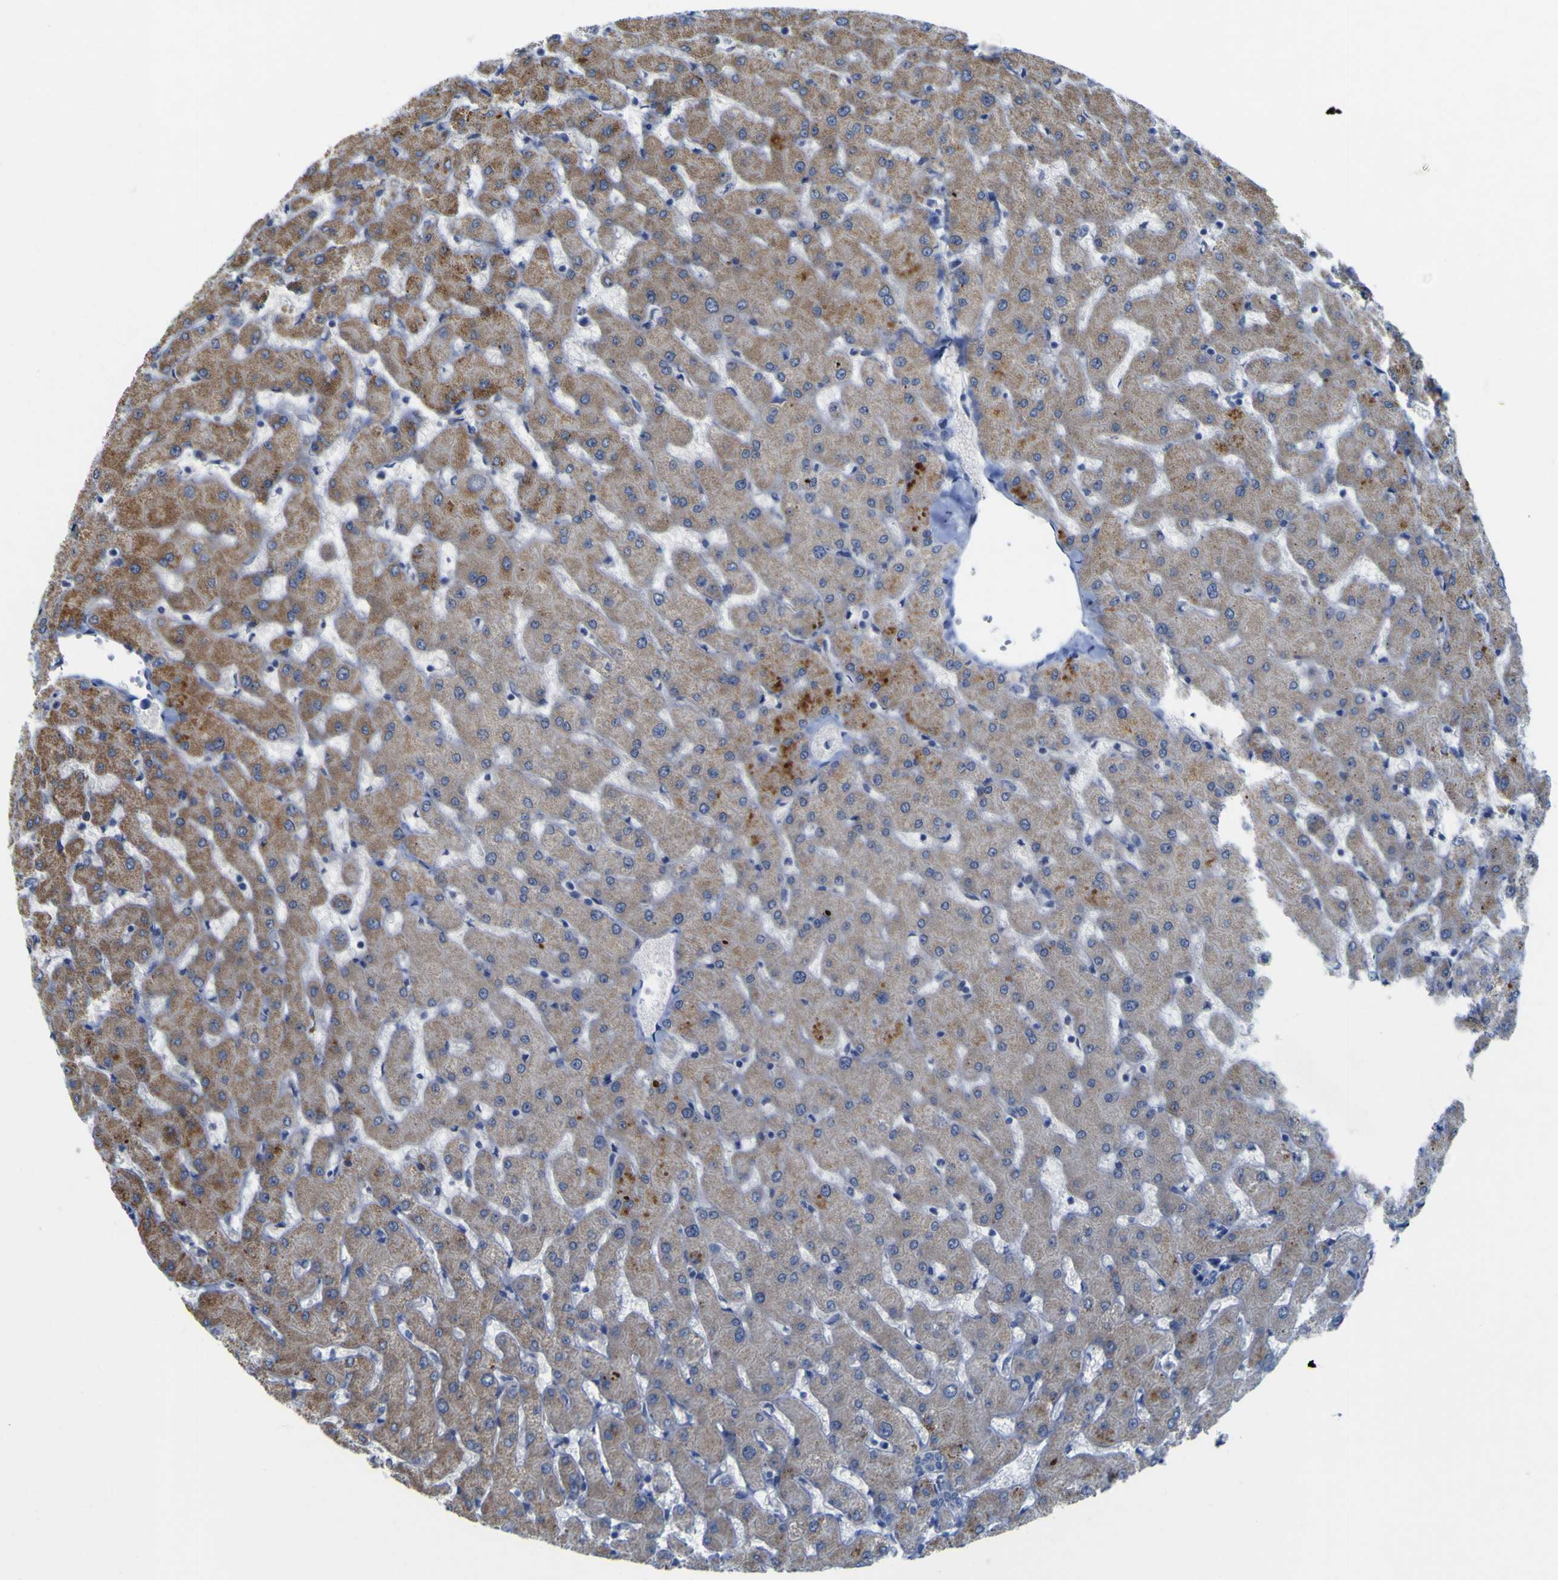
{"staining": {"intensity": "negative", "quantity": "none", "location": "none"}, "tissue": "liver", "cell_type": "Cholangiocytes", "image_type": "normal", "snomed": [{"axis": "morphology", "description": "Normal tissue, NOS"}, {"axis": "topography", "description": "Liver"}], "caption": "High power microscopy histopathology image of an immunohistochemistry (IHC) image of unremarkable liver, revealing no significant expression in cholangiocytes.", "gene": "NAV1", "patient": {"sex": "female", "age": 63}}